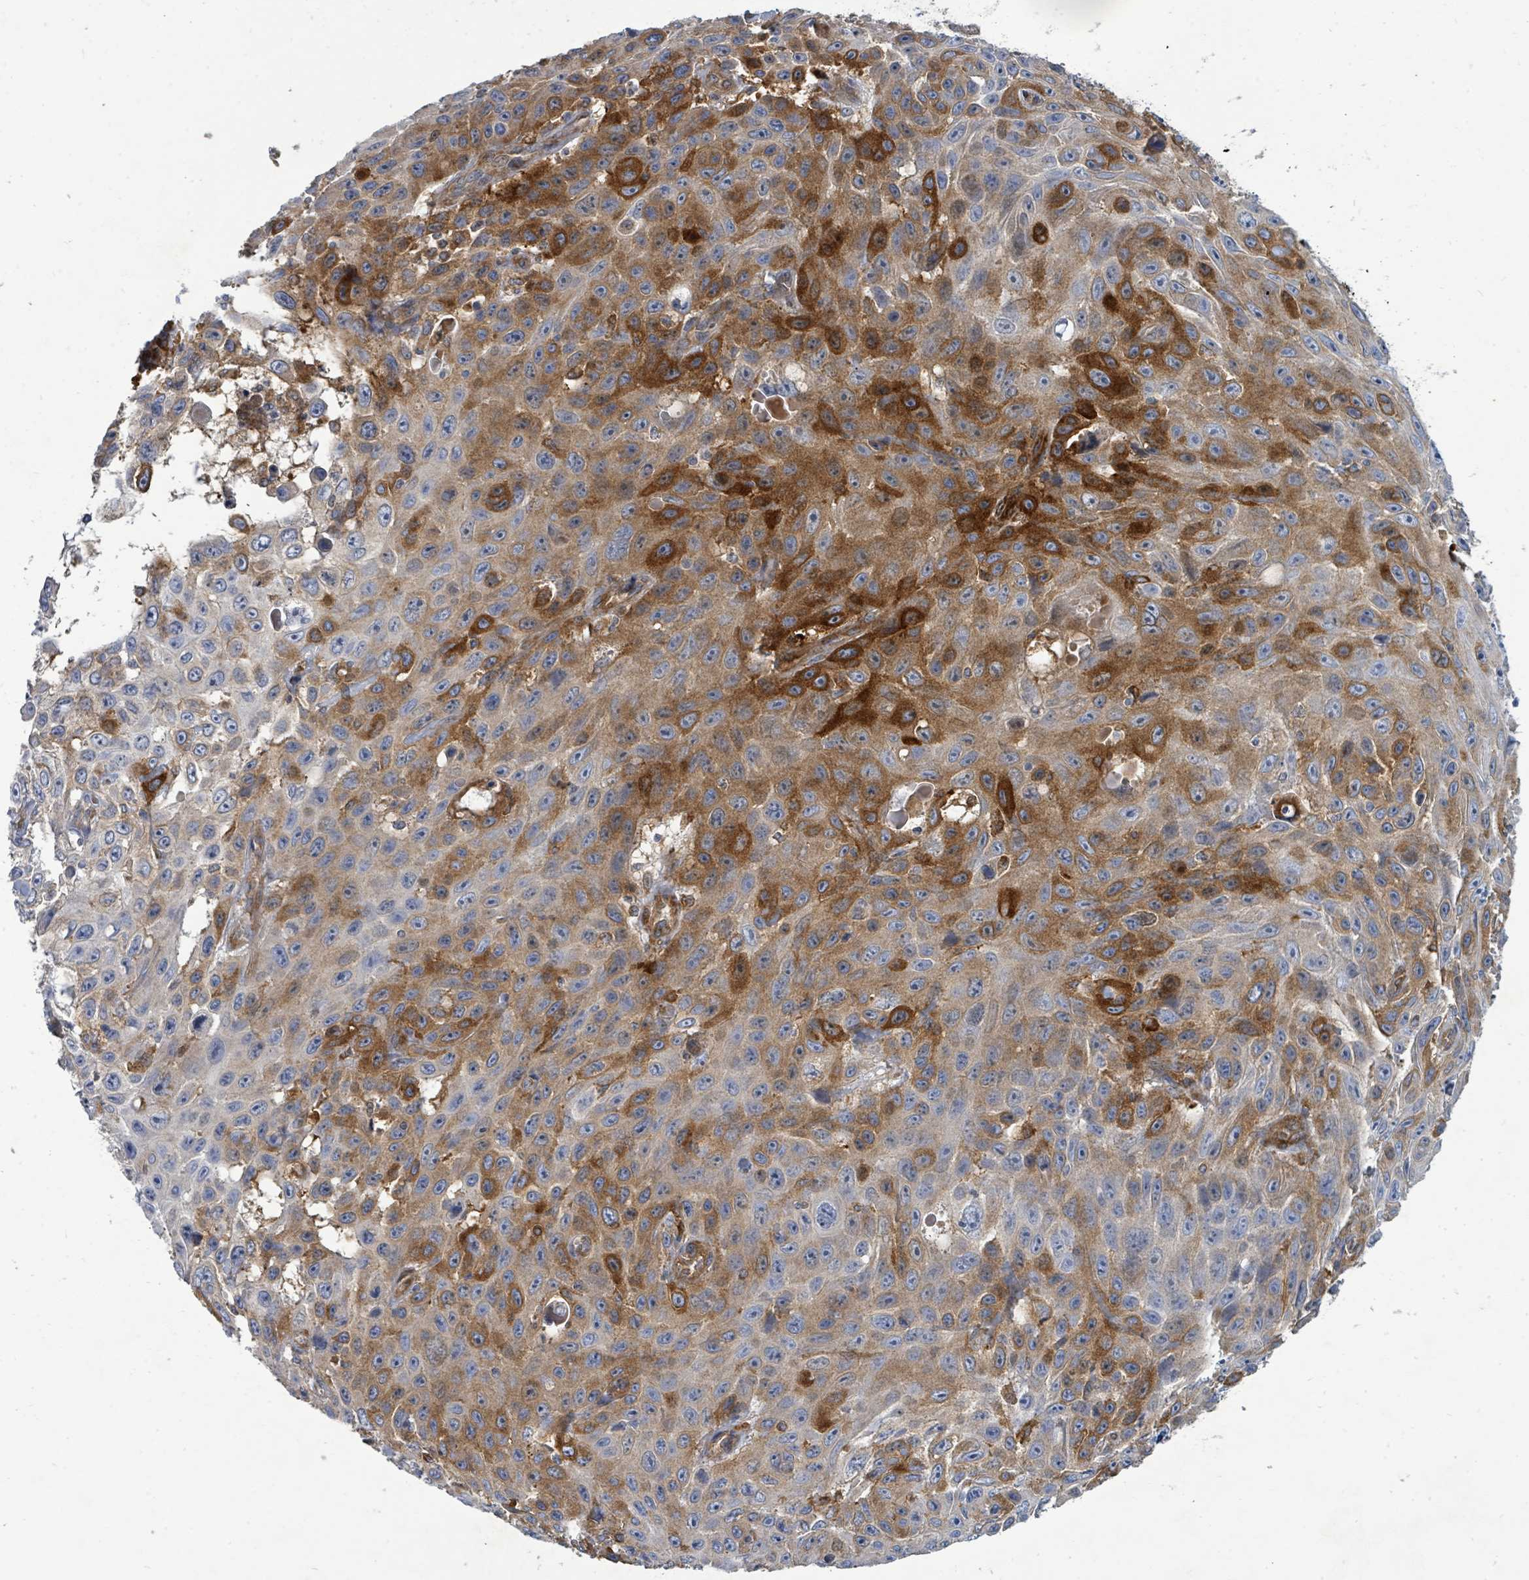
{"staining": {"intensity": "strong", "quantity": "<25%", "location": "cytoplasmic/membranous"}, "tissue": "skin cancer", "cell_type": "Tumor cells", "image_type": "cancer", "snomed": [{"axis": "morphology", "description": "Squamous cell carcinoma, NOS"}, {"axis": "topography", "description": "Skin"}], "caption": "Tumor cells display medium levels of strong cytoplasmic/membranous staining in approximately <25% of cells in skin cancer (squamous cell carcinoma).", "gene": "IFIT1", "patient": {"sex": "male", "age": 82}}